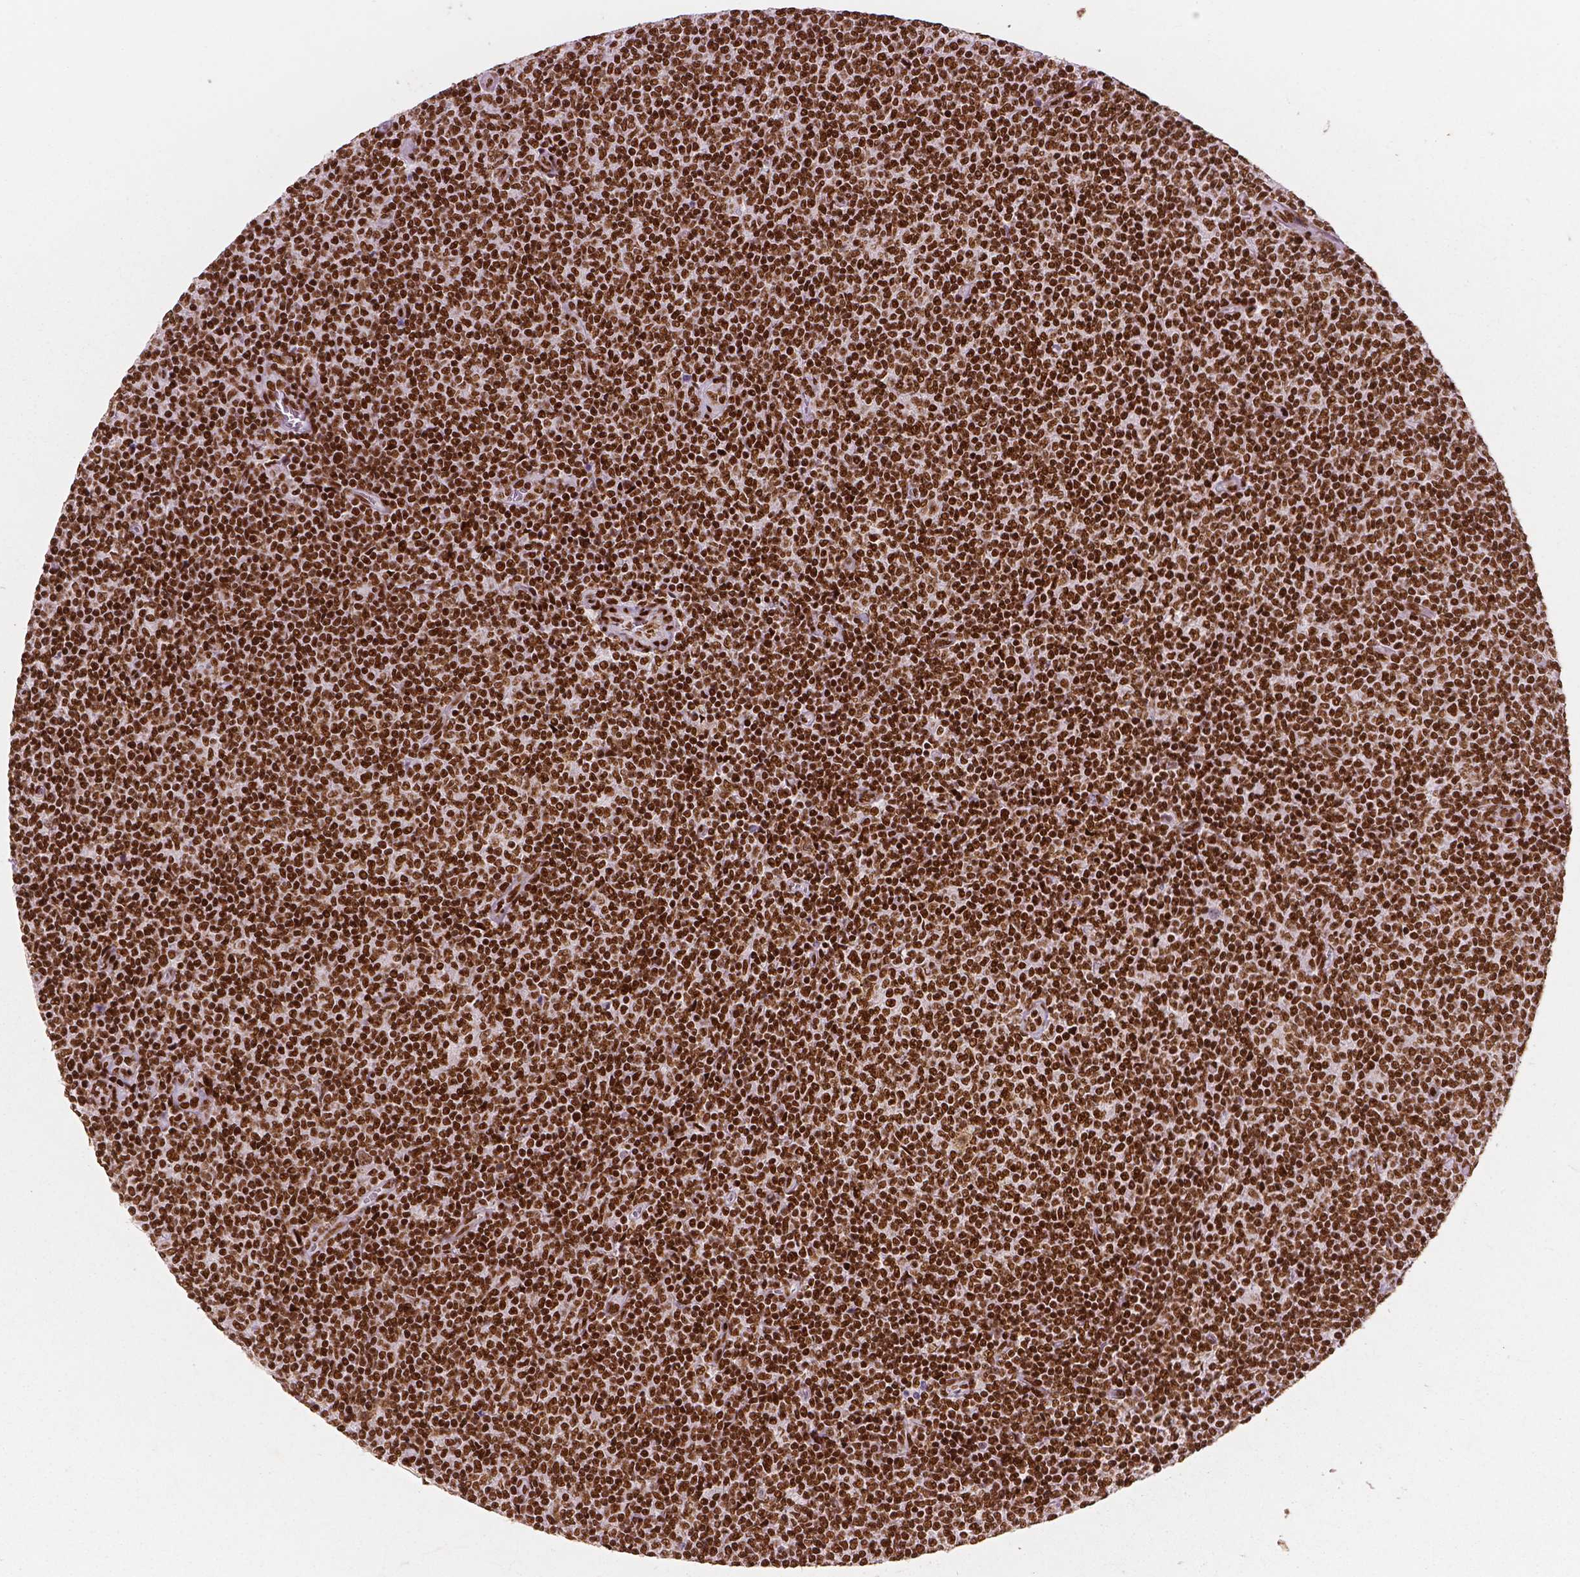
{"staining": {"intensity": "strong", "quantity": ">75%", "location": "nuclear"}, "tissue": "lymphoma", "cell_type": "Tumor cells", "image_type": "cancer", "snomed": [{"axis": "morphology", "description": "Malignant lymphoma, non-Hodgkin's type, Low grade"}, {"axis": "topography", "description": "Lymph node"}], "caption": "The photomicrograph shows staining of malignant lymphoma, non-Hodgkin's type (low-grade), revealing strong nuclear protein expression (brown color) within tumor cells.", "gene": "BRD4", "patient": {"sex": "male", "age": 52}}